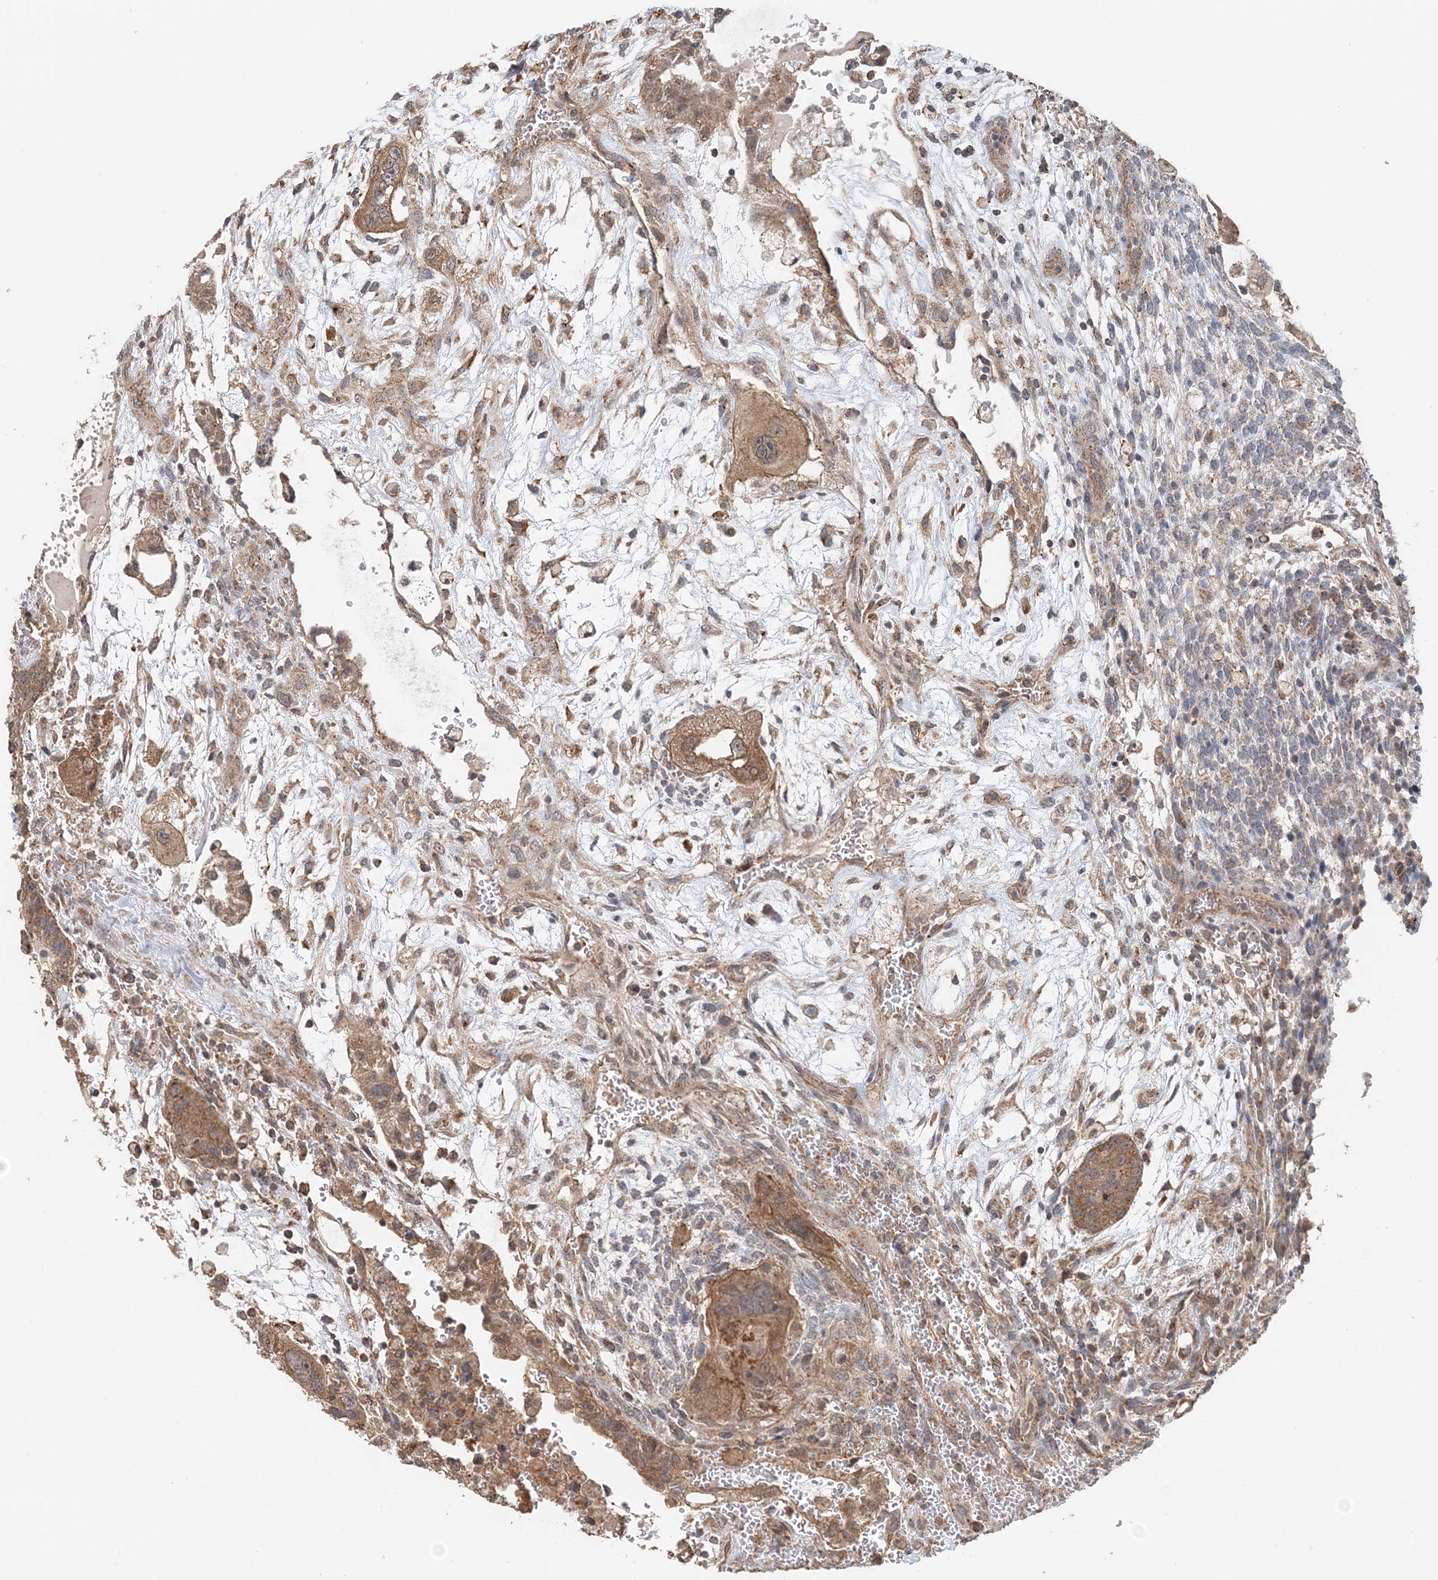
{"staining": {"intensity": "moderate", "quantity": ">75%", "location": "cytoplasmic/membranous"}, "tissue": "testis cancer", "cell_type": "Tumor cells", "image_type": "cancer", "snomed": [{"axis": "morphology", "description": "Carcinoma, Embryonal, NOS"}, {"axis": "topography", "description": "Testis"}], "caption": "Testis cancer (embryonal carcinoma) was stained to show a protein in brown. There is medium levels of moderate cytoplasmic/membranous expression in approximately >75% of tumor cells. Immunohistochemistry (ihc) stains the protein of interest in brown and the nuclei are stained blue.", "gene": "FBXO38", "patient": {"sex": "male", "age": 36}}